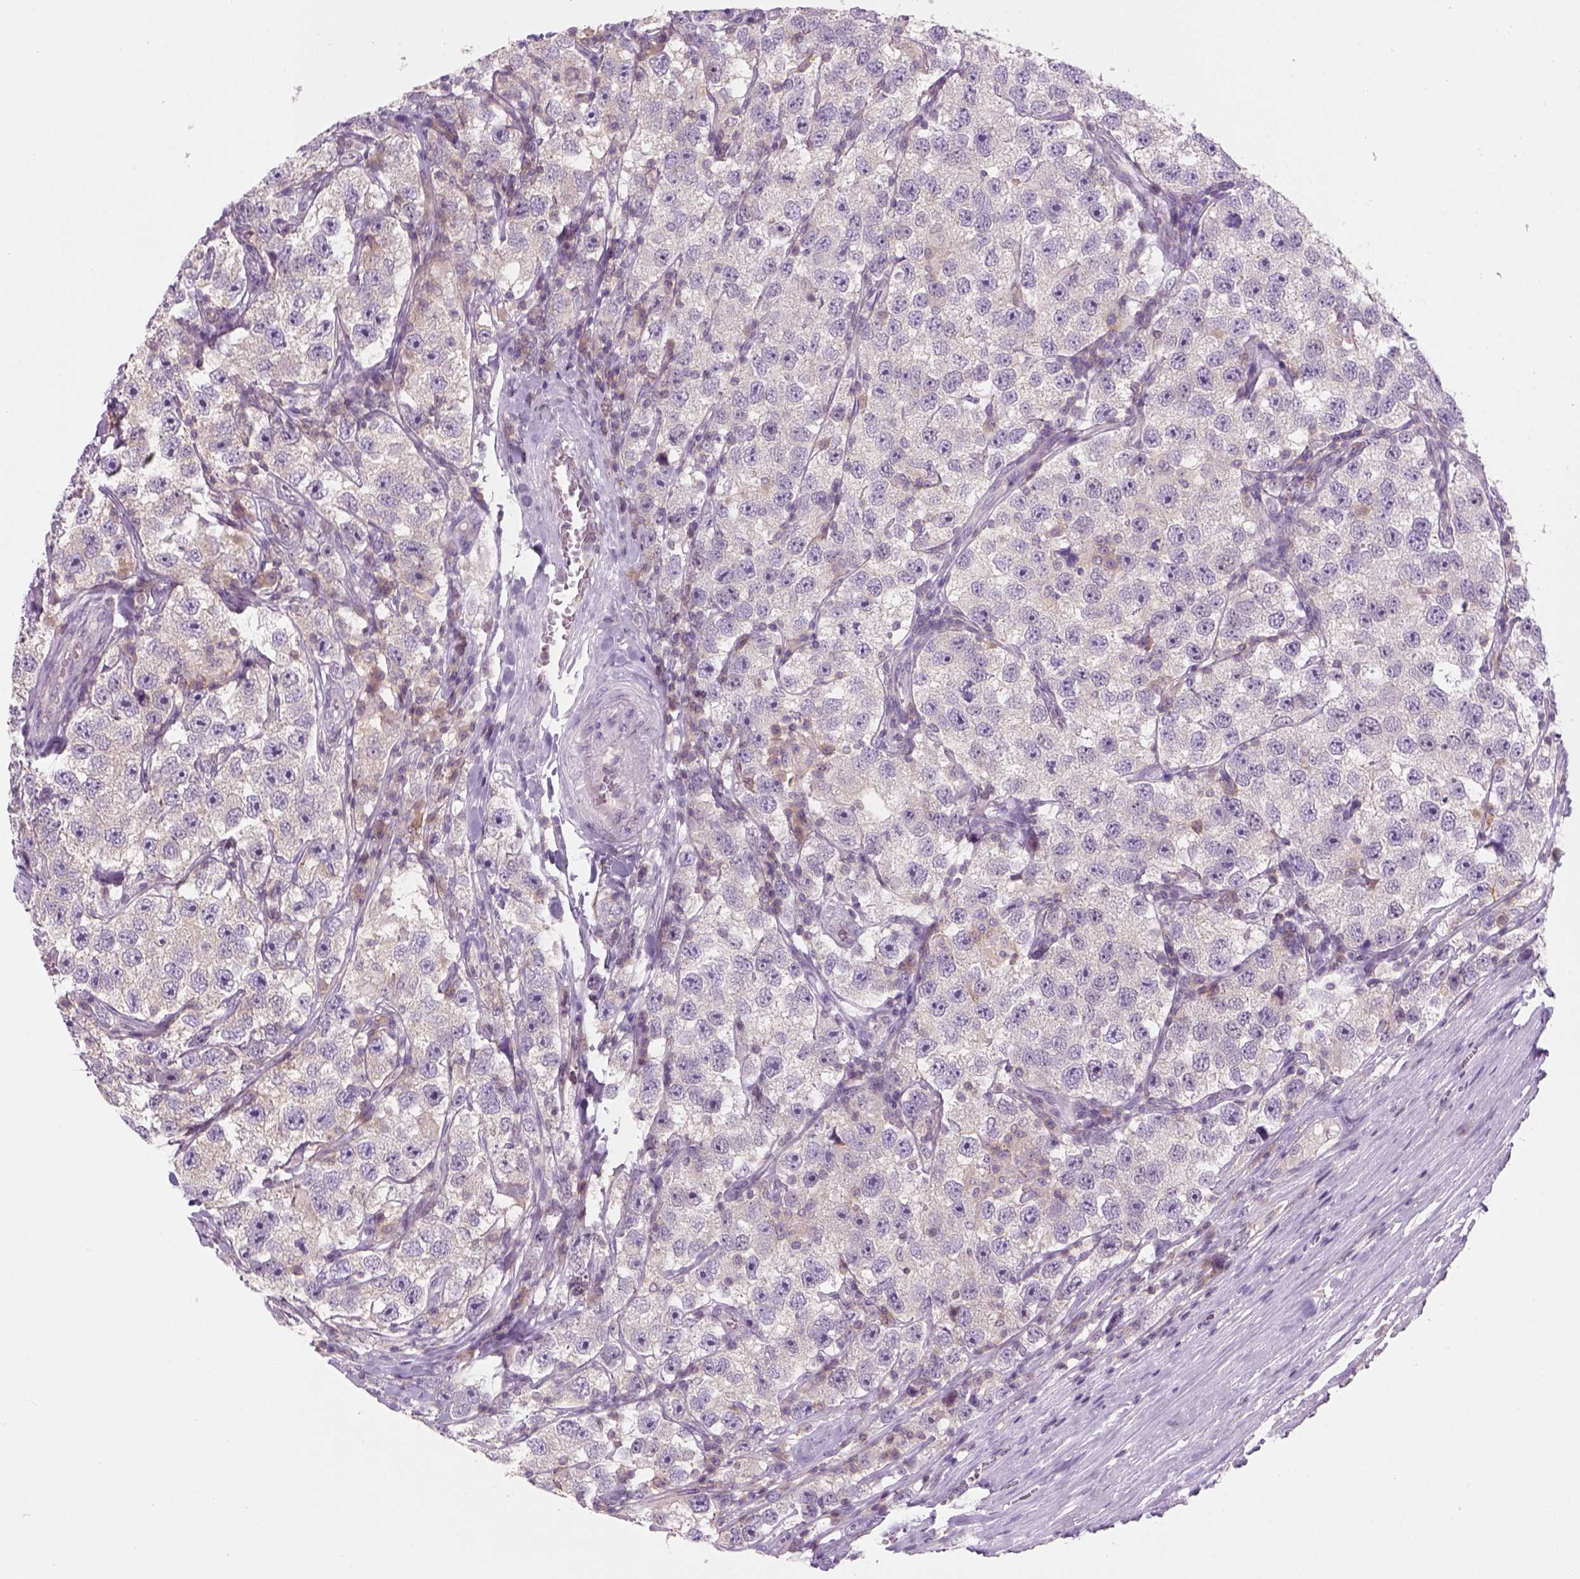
{"staining": {"intensity": "negative", "quantity": "none", "location": "none"}, "tissue": "testis cancer", "cell_type": "Tumor cells", "image_type": "cancer", "snomed": [{"axis": "morphology", "description": "Seminoma, NOS"}, {"axis": "topography", "description": "Testis"}], "caption": "Protein analysis of testis cancer (seminoma) demonstrates no significant staining in tumor cells.", "gene": "GOT1", "patient": {"sex": "male", "age": 26}}